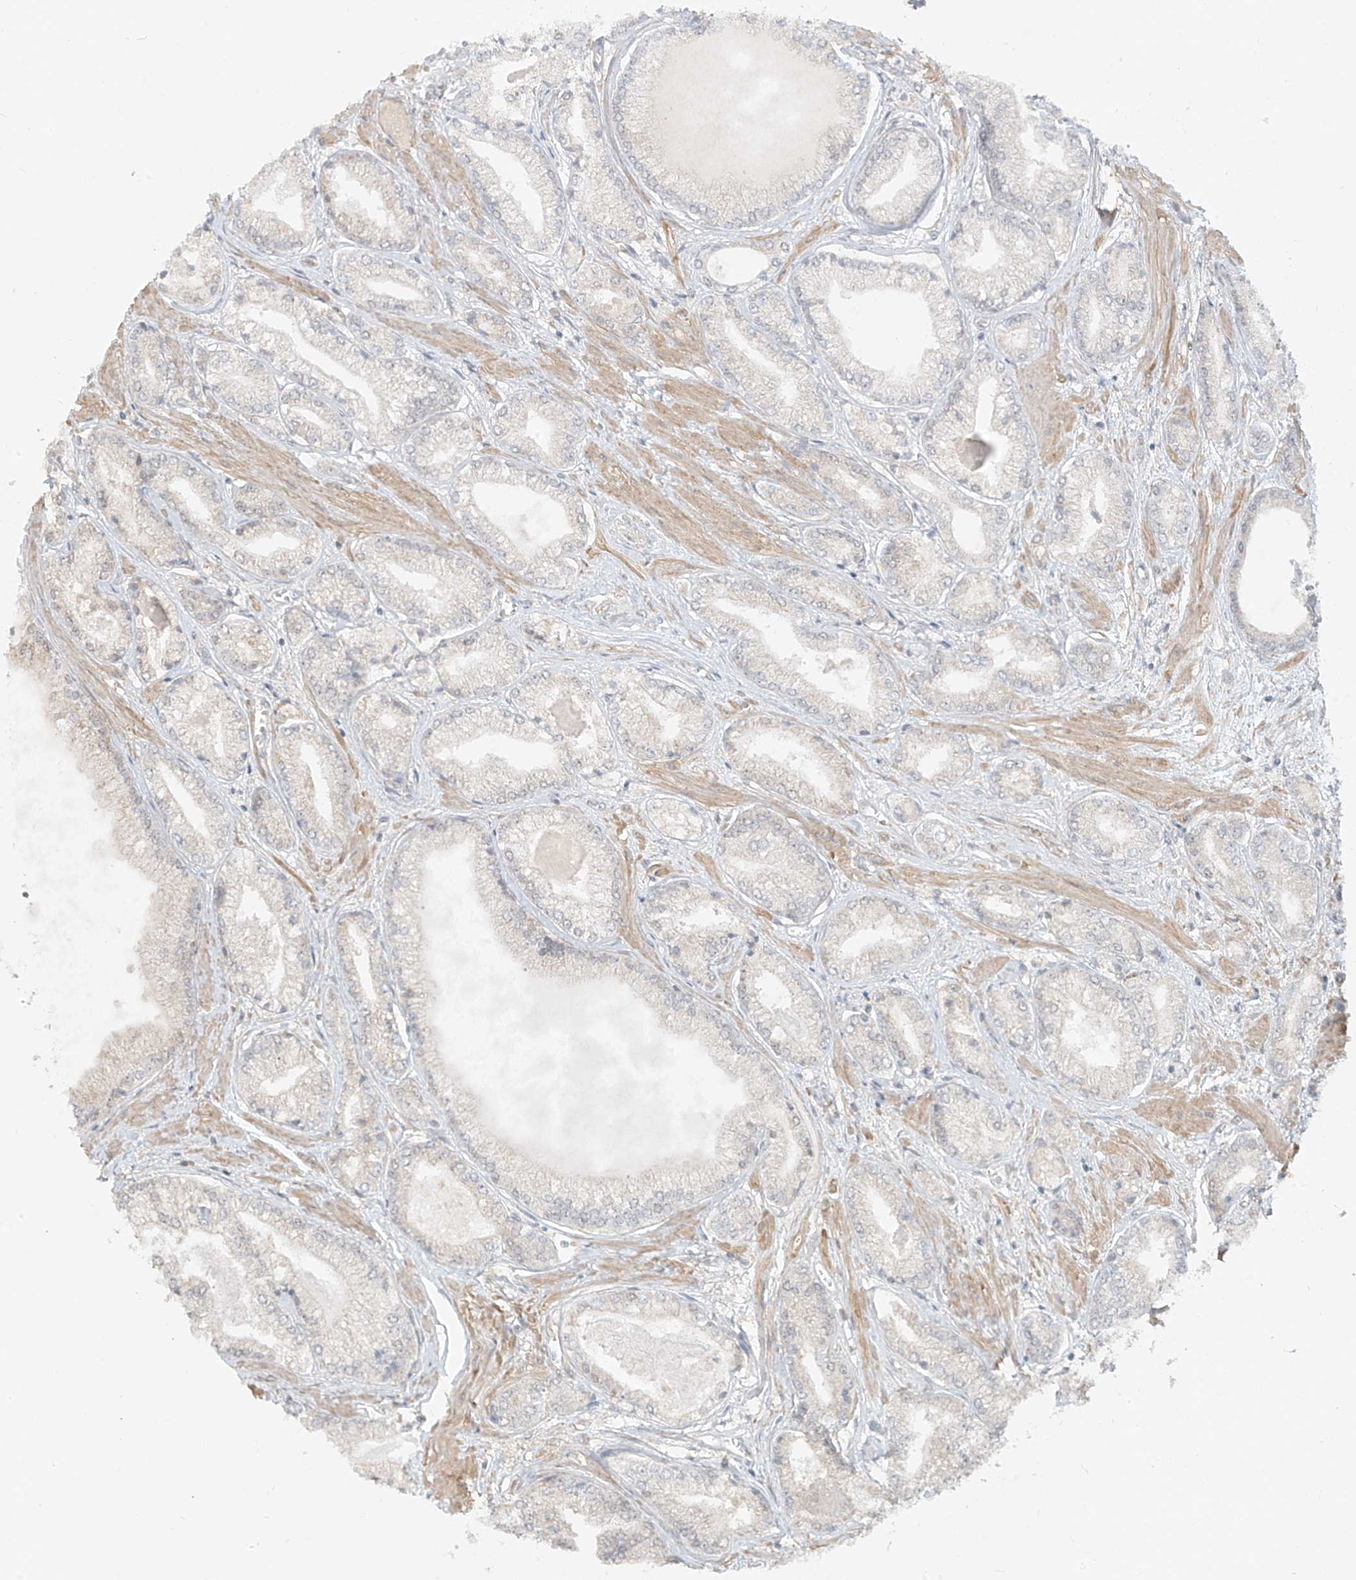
{"staining": {"intensity": "negative", "quantity": "none", "location": "none"}, "tissue": "prostate cancer", "cell_type": "Tumor cells", "image_type": "cancer", "snomed": [{"axis": "morphology", "description": "Adenocarcinoma, Low grade"}, {"axis": "topography", "description": "Prostate"}], "caption": "IHC micrograph of prostate cancer (low-grade adenocarcinoma) stained for a protein (brown), which displays no expression in tumor cells.", "gene": "ABCD1", "patient": {"sex": "male", "age": 60}}